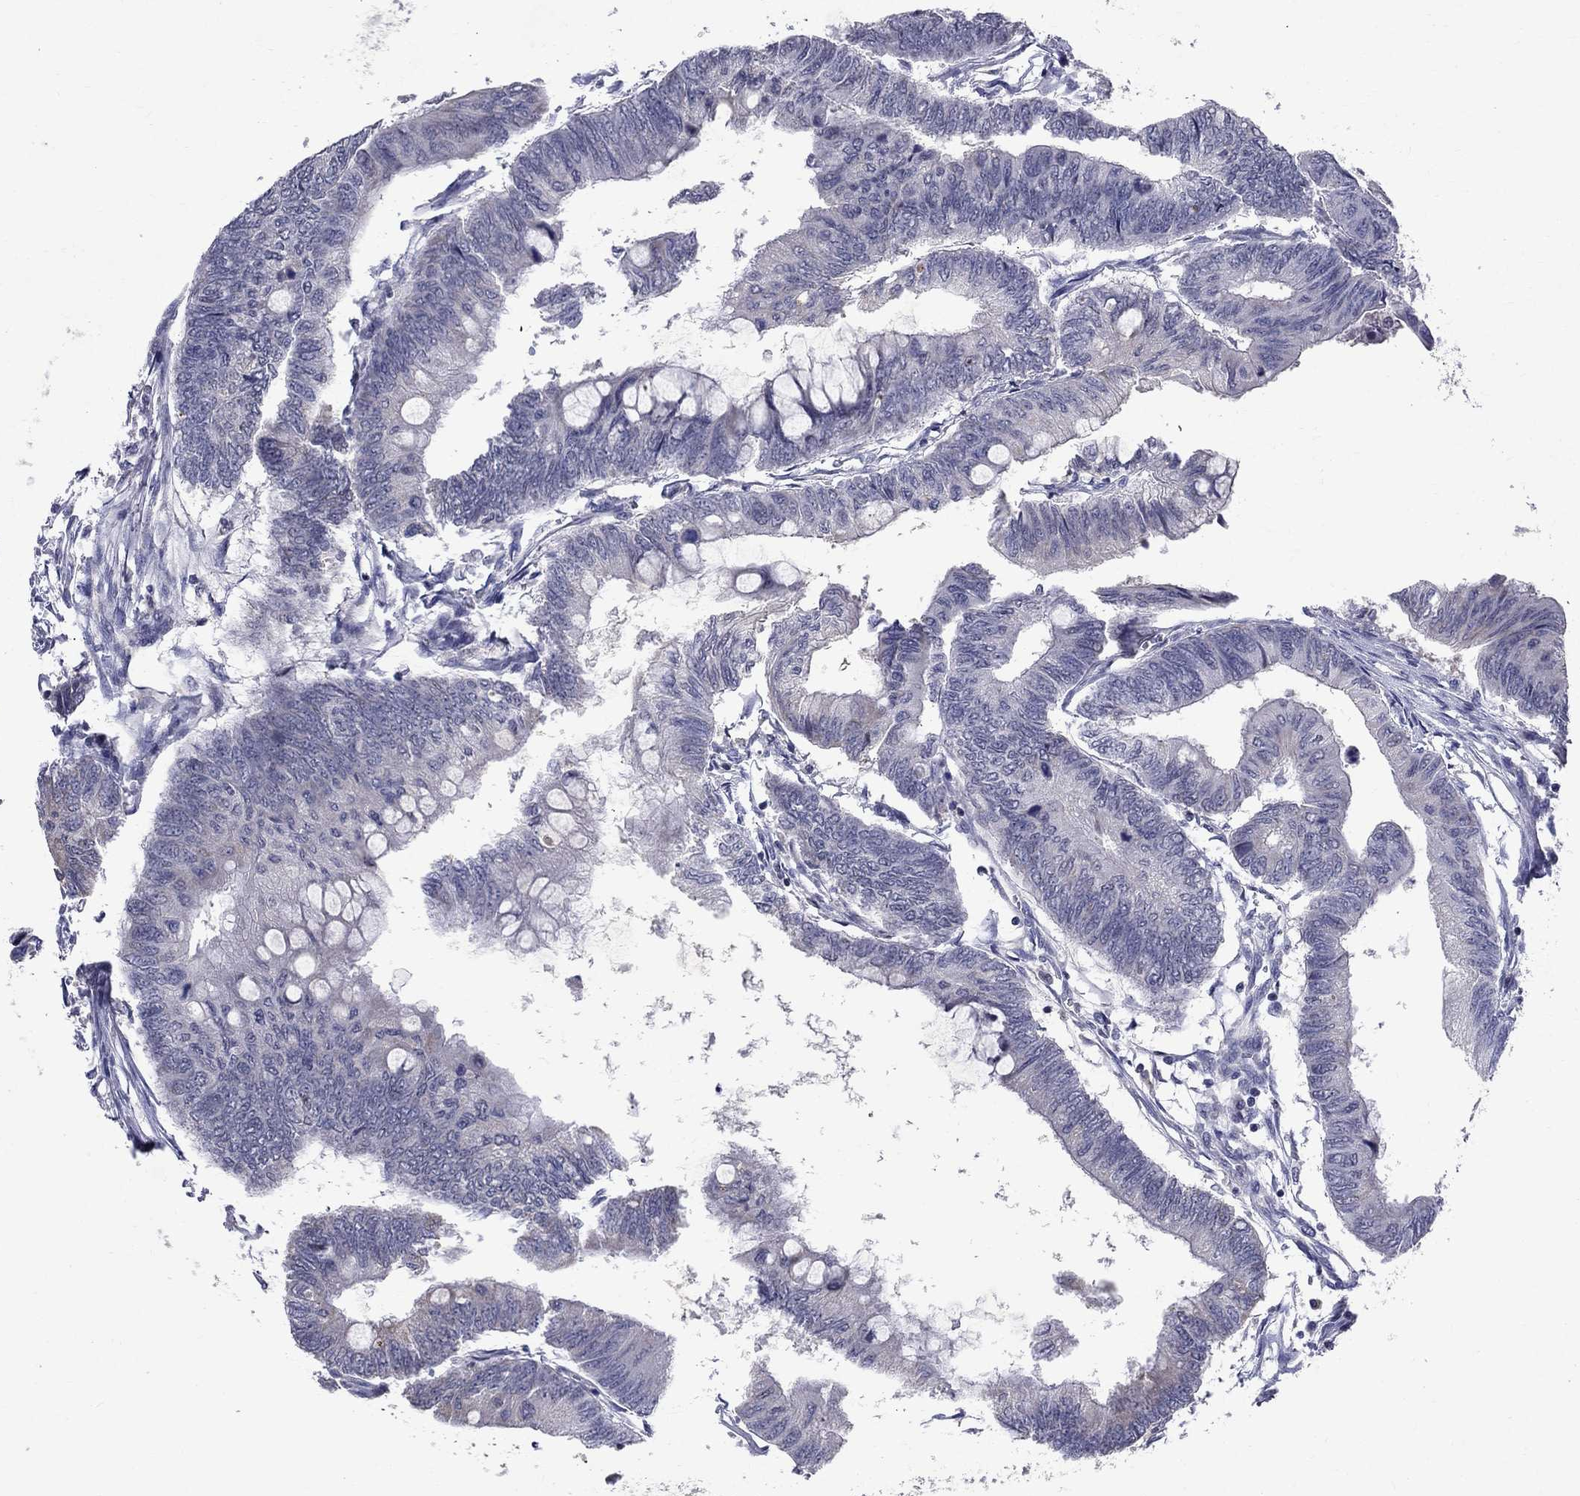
{"staining": {"intensity": "negative", "quantity": "none", "location": "none"}, "tissue": "colorectal cancer", "cell_type": "Tumor cells", "image_type": "cancer", "snomed": [{"axis": "morphology", "description": "Normal tissue, NOS"}, {"axis": "morphology", "description": "Adenocarcinoma, NOS"}, {"axis": "topography", "description": "Rectum"}, {"axis": "topography", "description": "Peripheral nerve tissue"}], "caption": "This is an immunohistochemistry (IHC) image of human adenocarcinoma (colorectal). There is no expression in tumor cells.", "gene": "SLC4A10", "patient": {"sex": "male", "age": 92}}